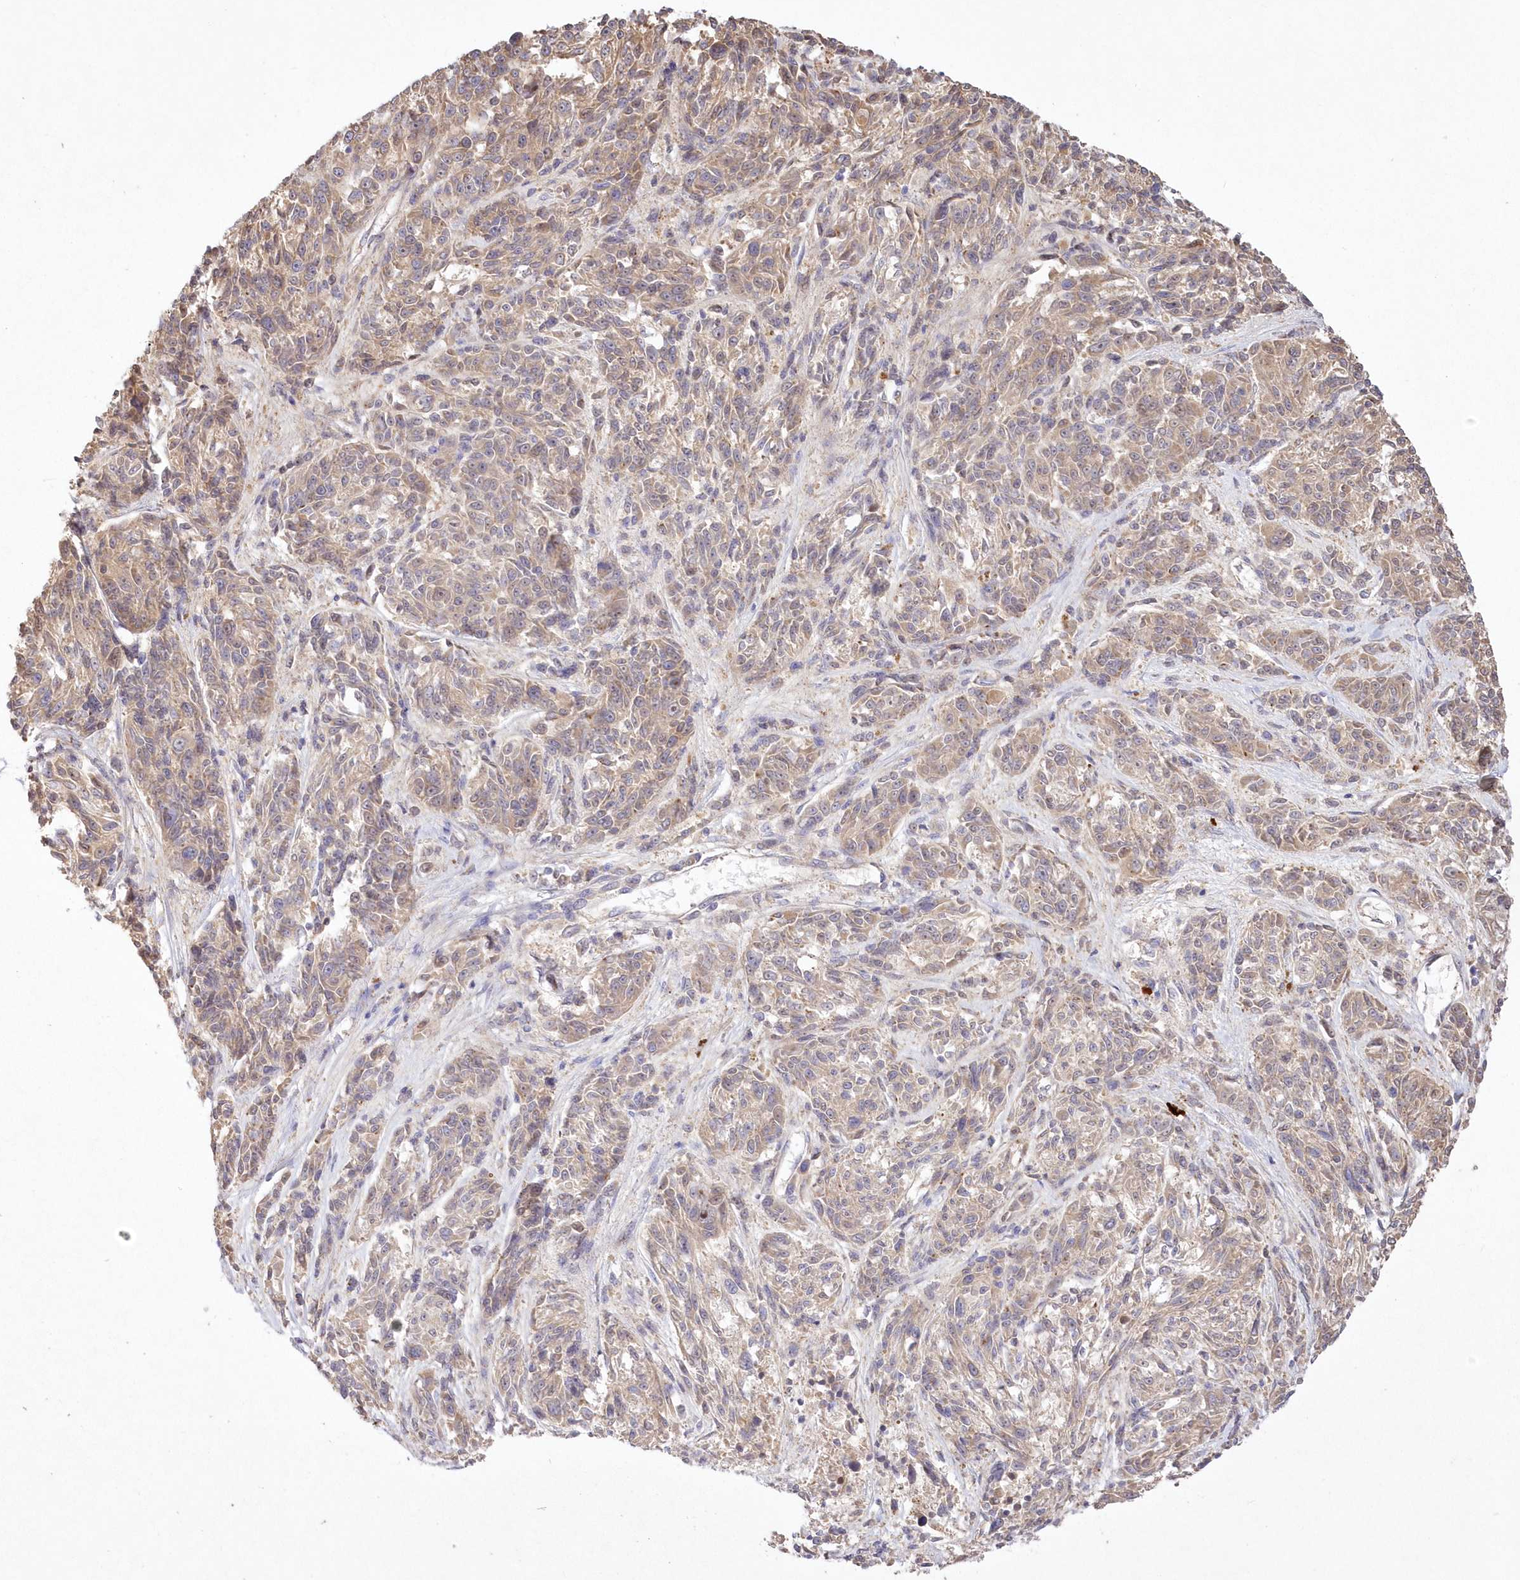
{"staining": {"intensity": "weak", "quantity": ">75%", "location": "cytoplasmic/membranous"}, "tissue": "melanoma", "cell_type": "Tumor cells", "image_type": "cancer", "snomed": [{"axis": "morphology", "description": "Malignant melanoma, NOS"}, {"axis": "topography", "description": "Skin"}], "caption": "This is a micrograph of immunohistochemistry staining of melanoma, which shows weak staining in the cytoplasmic/membranous of tumor cells.", "gene": "WBP1L", "patient": {"sex": "male", "age": 53}}